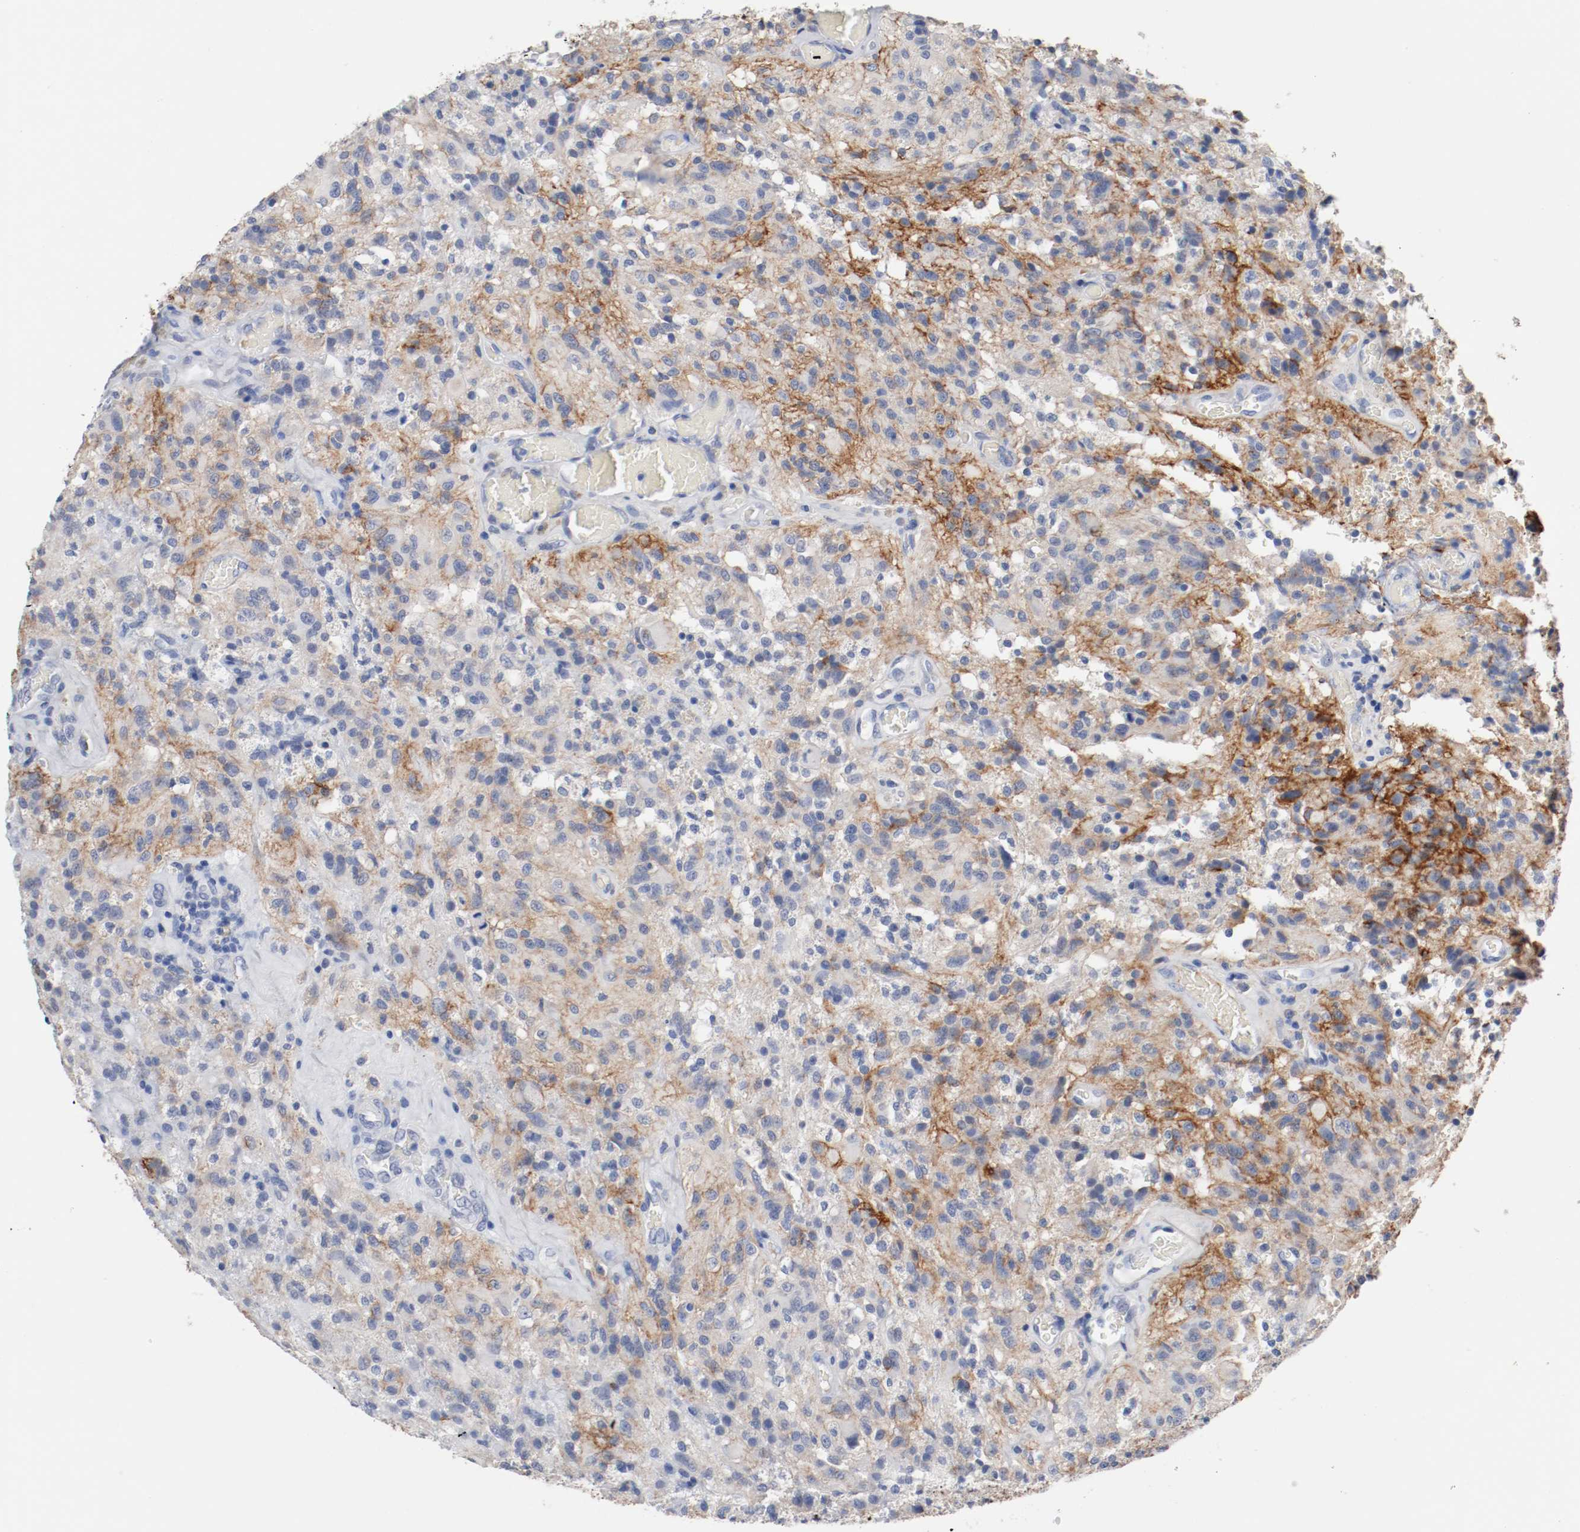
{"staining": {"intensity": "moderate", "quantity": "25%-75%", "location": "cytoplasmic/membranous"}, "tissue": "glioma", "cell_type": "Tumor cells", "image_type": "cancer", "snomed": [{"axis": "morphology", "description": "Normal tissue, NOS"}, {"axis": "morphology", "description": "Glioma, malignant, High grade"}, {"axis": "topography", "description": "Cerebral cortex"}], "caption": "Tumor cells show medium levels of moderate cytoplasmic/membranous positivity in approximately 25%-75% of cells in human malignant glioma (high-grade). (IHC, brightfield microscopy, high magnification).", "gene": "TNC", "patient": {"sex": "male", "age": 56}}